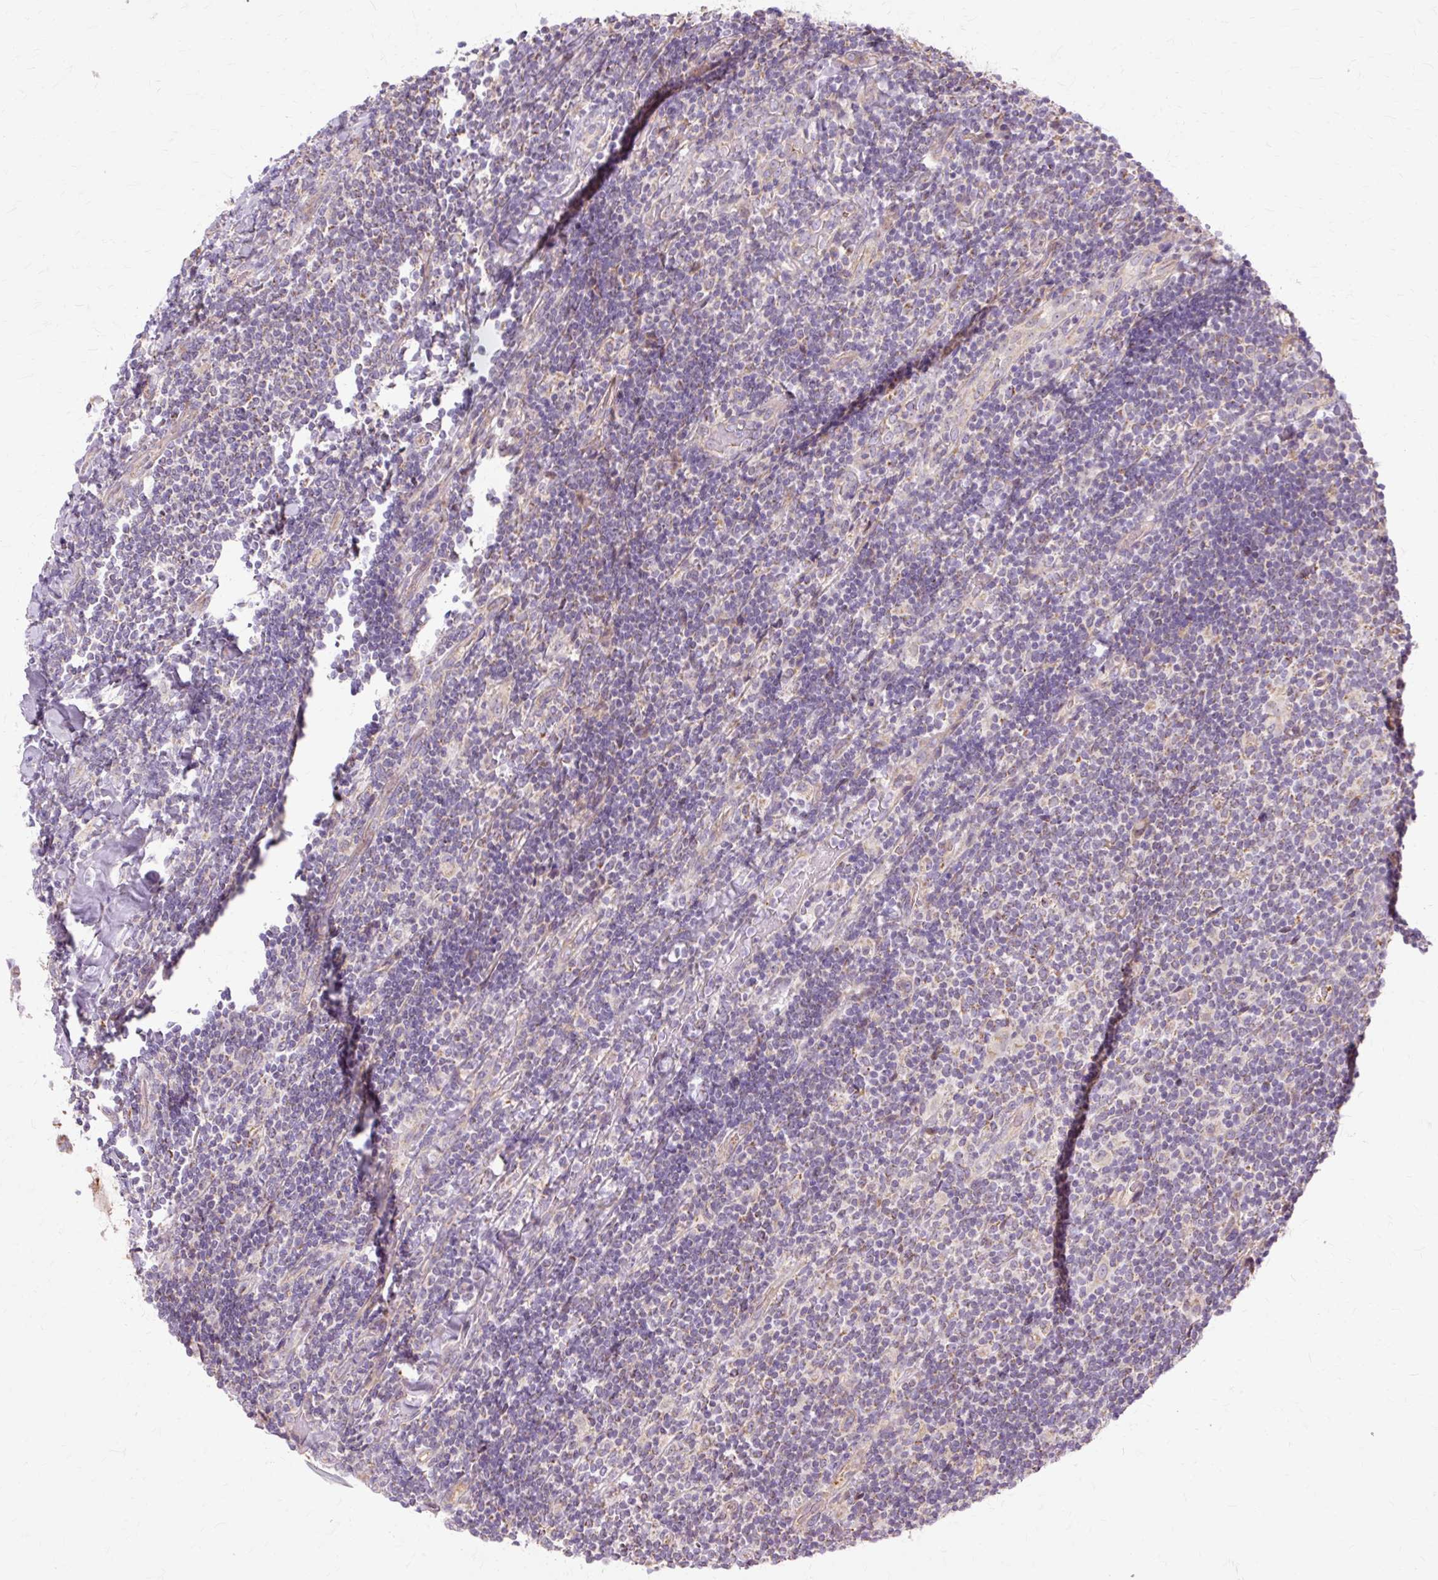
{"staining": {"intensity": "negative", "quantity": "none", "location": "none"}, "tissue": "lymphoma", "cell_type": "Tumor cells", "image_type": "cancer", "snomed": [{"axis": "morphology", "description": "Malignant lymphoma, non-Hodgkin's type, Low grade"}, {"axis": "topography", "description": "Lymph node"}], "caption": "This is an IHC micrograph of malignant lymphoma, non-Hodgkin's type (low-grade). There is no positivity in tumor cells.", "gene": "PDZD2", "patient": {"sex": "male", "age": 52}}